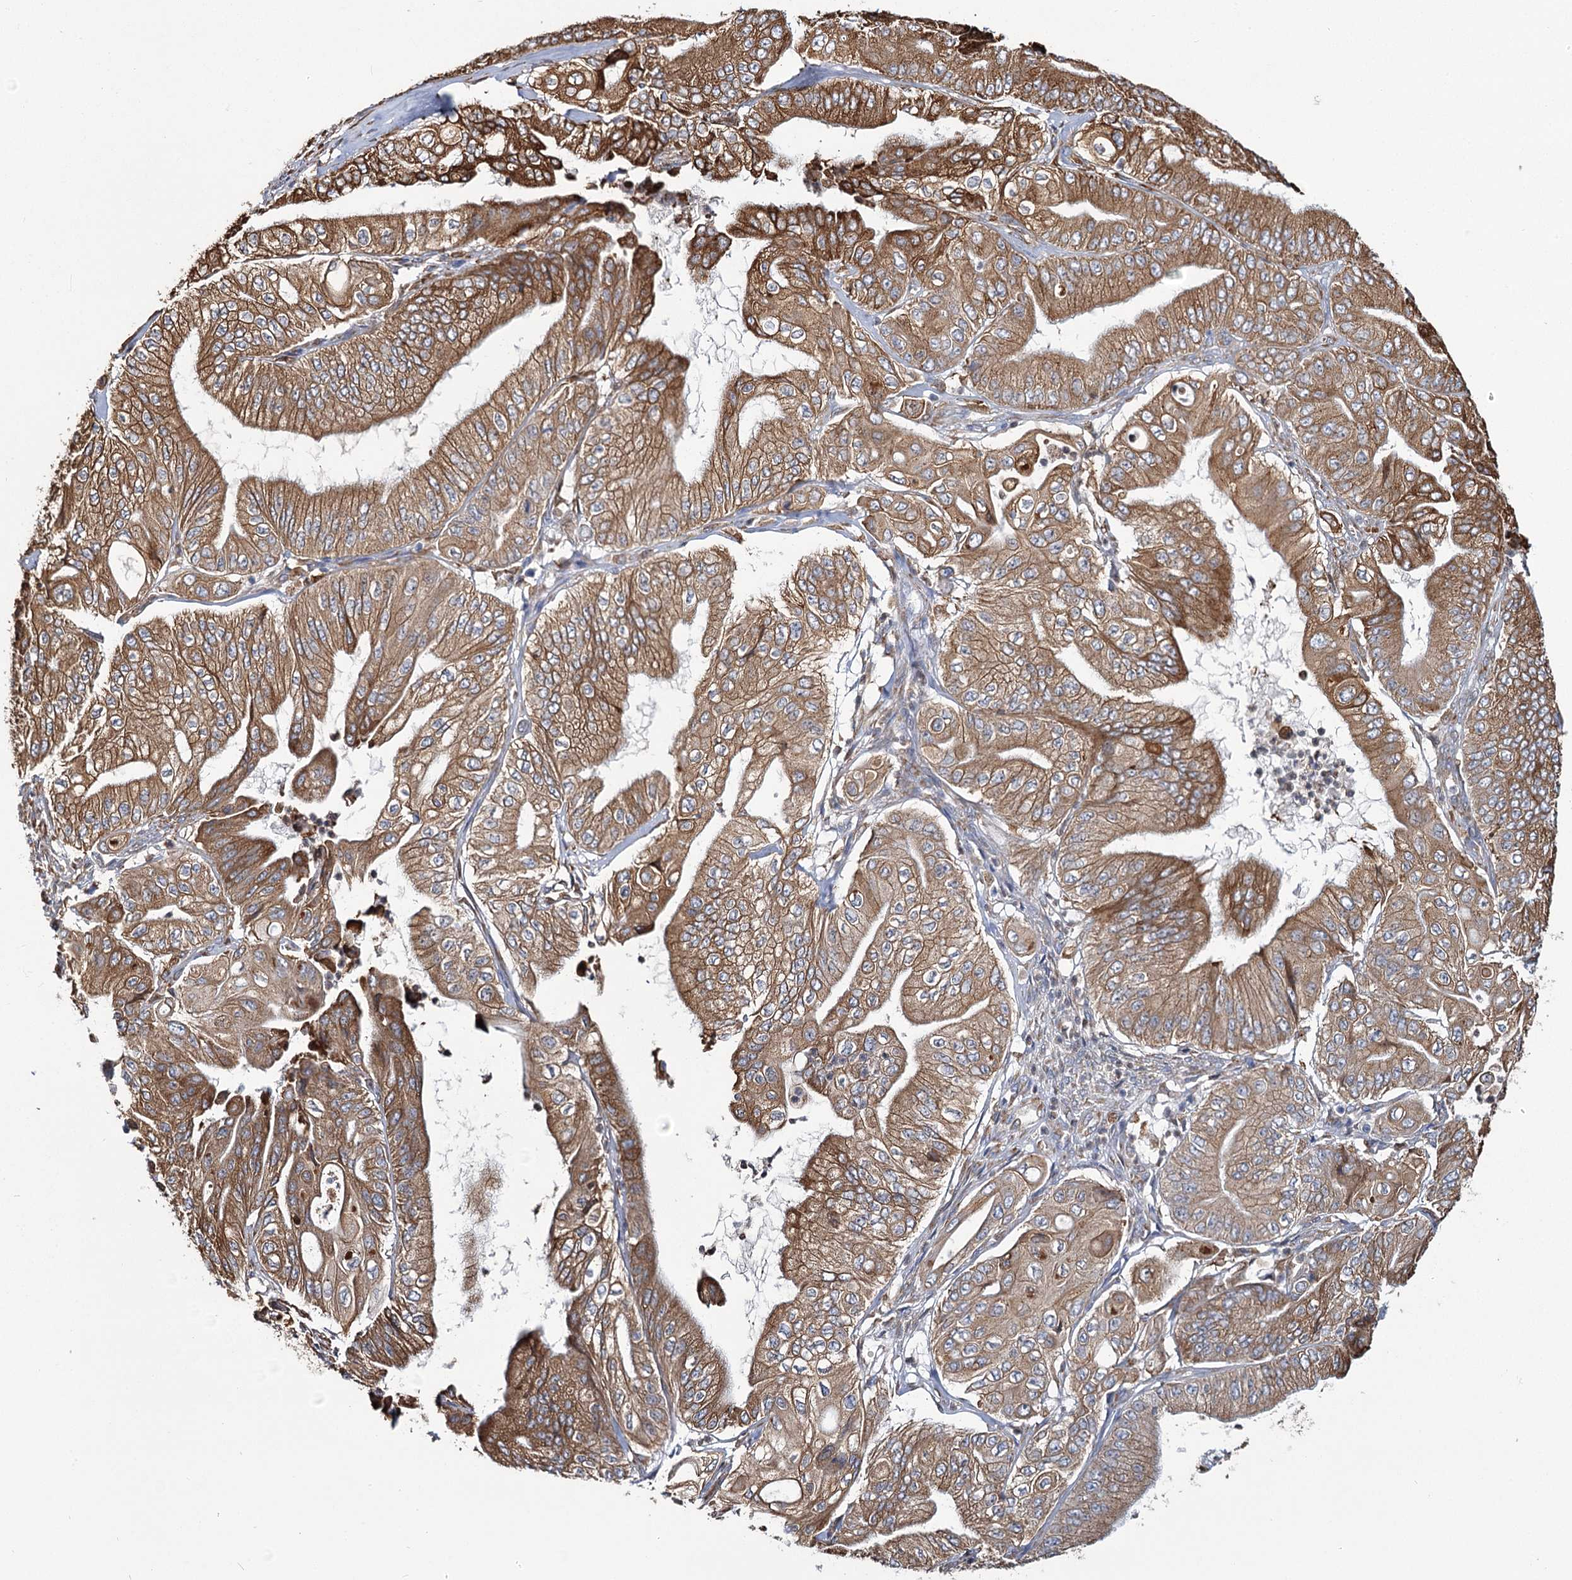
{"staining": {"intensity": "moderate", "quantity": ">75%", "location": "cytoplasmic/membranous"}, "tissue": "pancreatic cancer", "cell_type": "Tumor cells", "image_type": "cancer", "snomed": [{"axis": "morphology", "description": "Adenocarcinoma, NOS"}, {"axis": "topography", "description": "Pancreas"}], "caption": "Protein expression analysis of pancreatic adenocarcinoma reveals moderate cytoplasmic/membranous positivity in approximately >75% of tumor cells.", "gene": "ZCCHC9", "patient": {"sex": "female", "age": 77}}